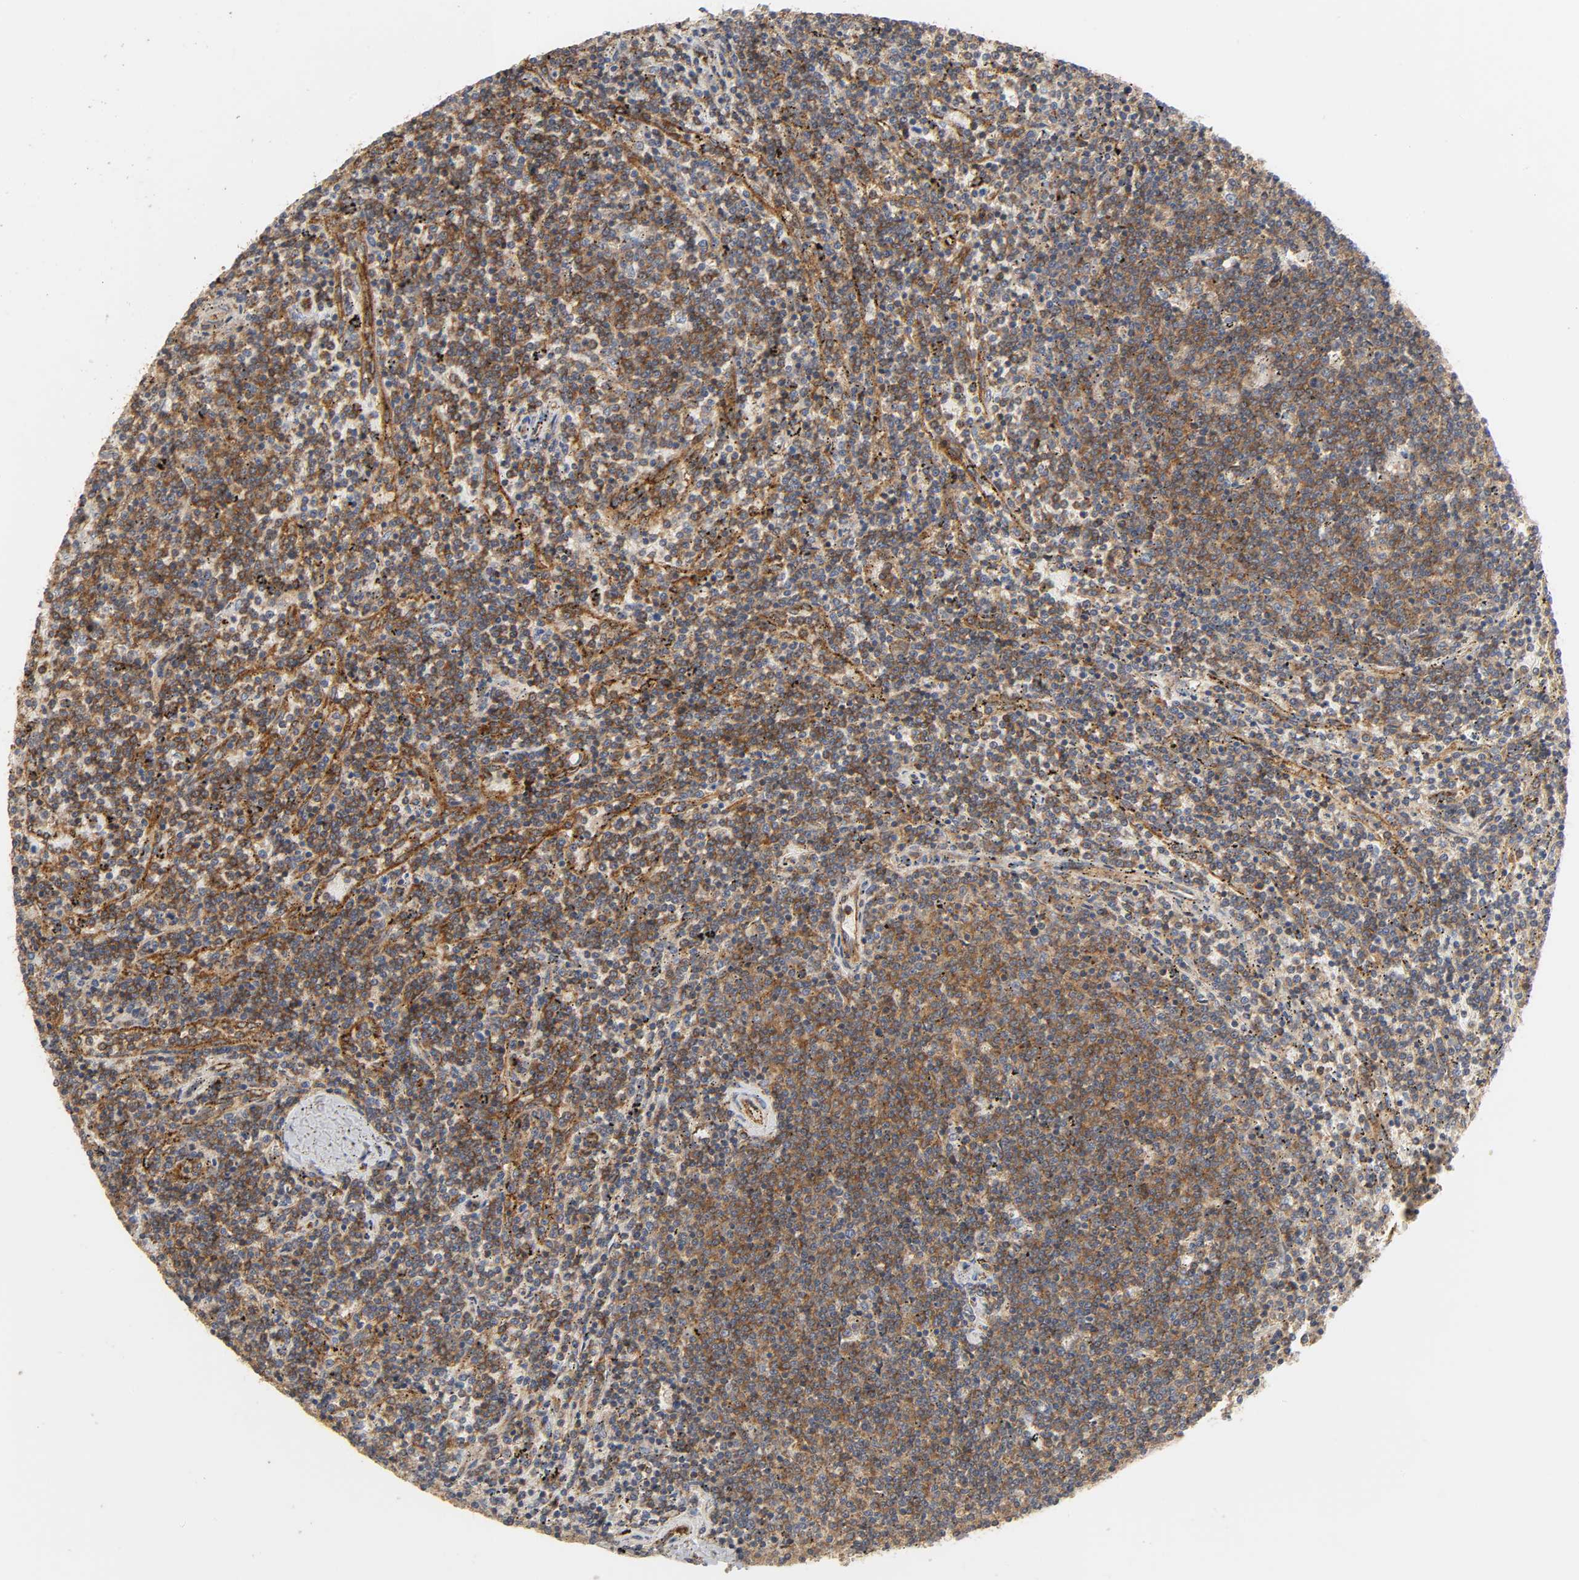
{"staining": {"intensity": "strong", "quantity": ">75%", "location": "cytoplasmic/membranous"}, "tissue": "lymphoma", "cell_type": "Tumor cells", "image_type": "cancer", "snomed": [{"axis": "morphology", "description": "Malignant lymphoma, non-Hodgkin's type, Low grade"}, {"axis": "topography", "description": "Spleen"}], "caption": "High-power microscopy captured an IHC histopathology image of lymphoma, revealing strong cytoplasmic/membranous expression in about >75% of tumor cells. Ihc stains the protein in brown and the nuclei are stained blue.", "gene": "SH3GLB1", "patient": {"sex": "female", "age": 50}}